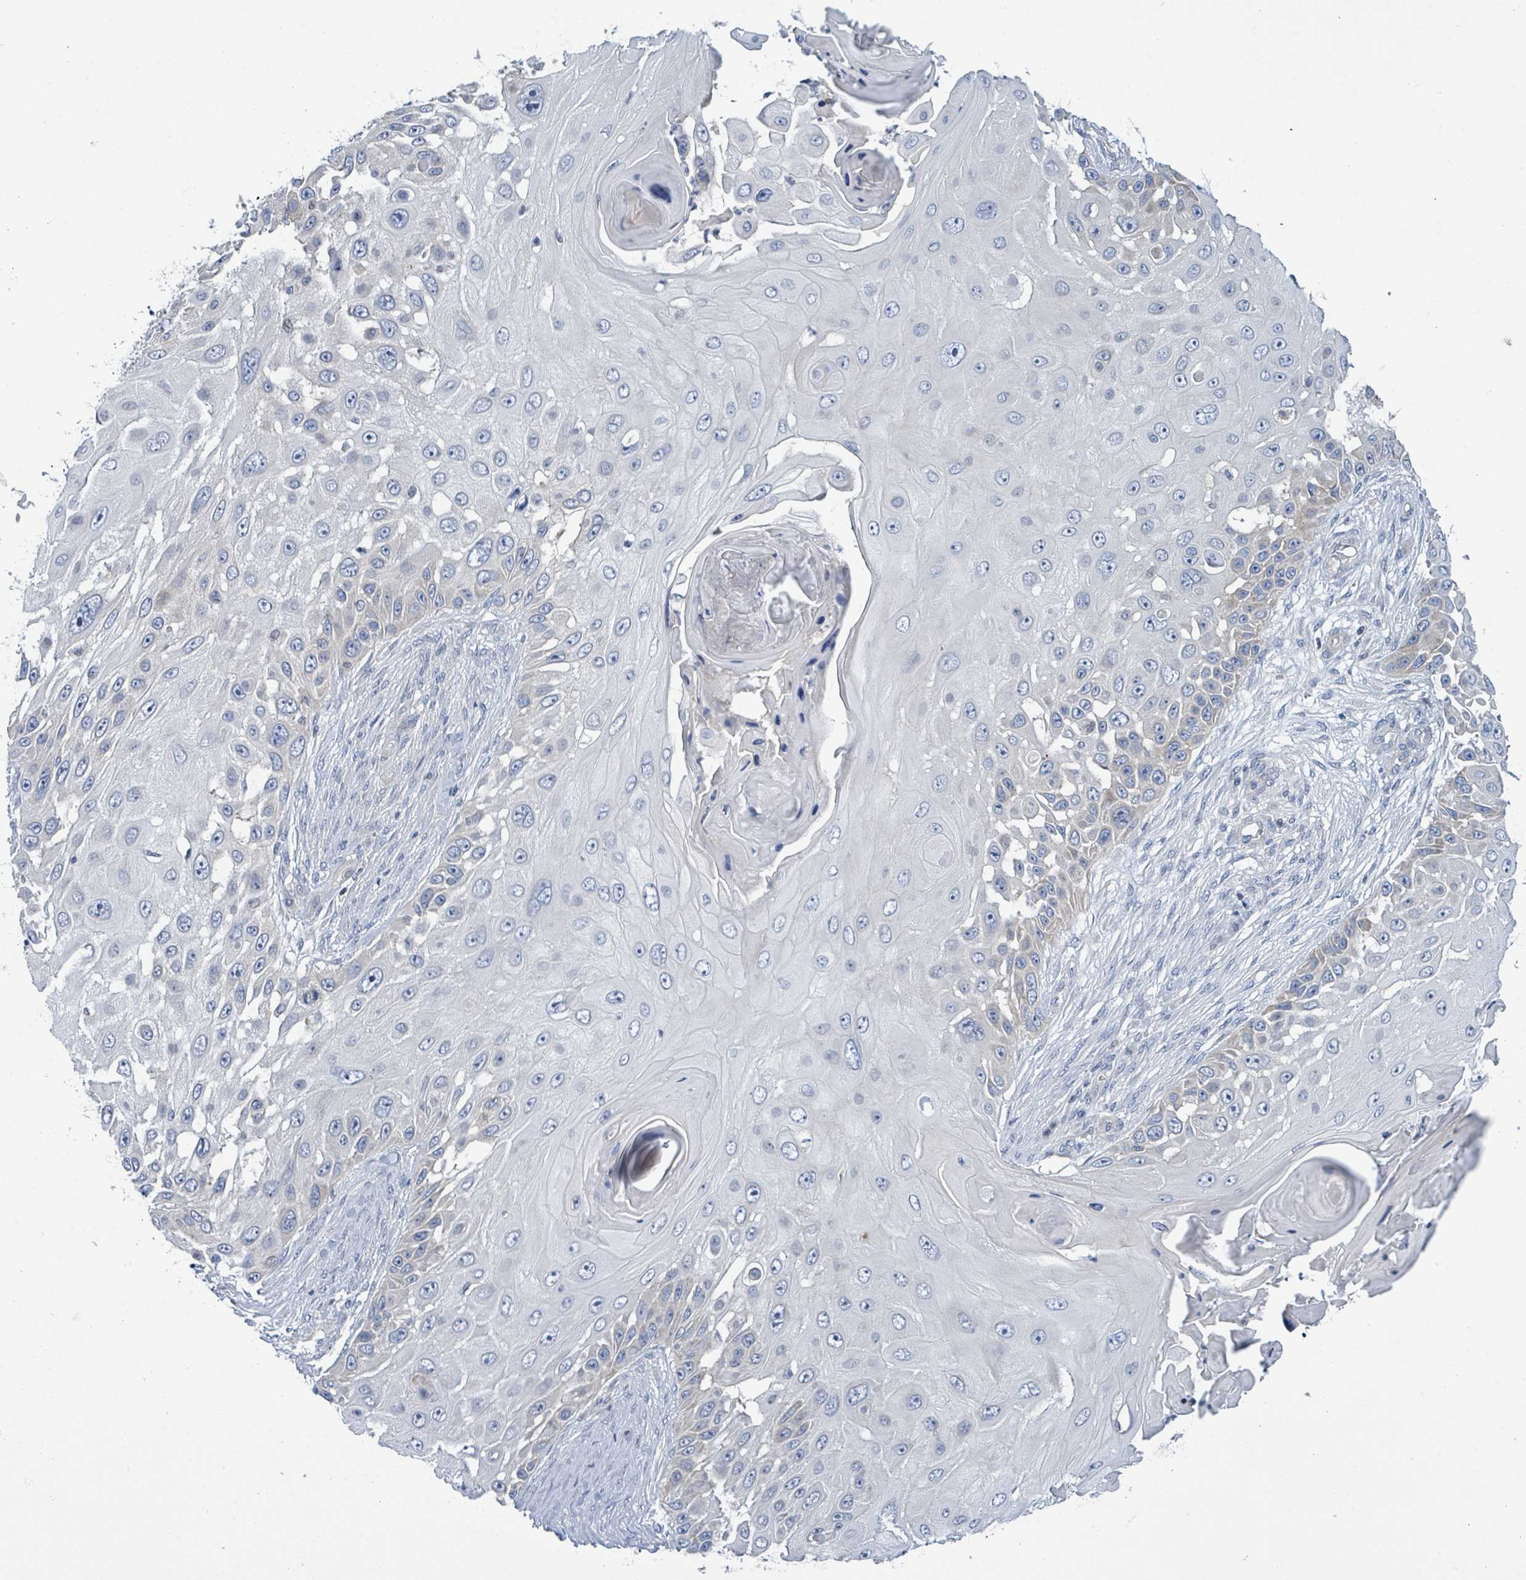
{"staining": {"intensity": "negative", "quantity": "none", "location": "none"}, "tissue": "skin cancer", "cell_type": "Tumor cells", "image_type": "cancer", "snomed": [{"axis": "morphology", "description": "Squamous cell carcinoma, NOS"}, {"axis": "topography", "description": "Skin"}], "caption": "IHC histopathology image of neoplastic tissue: human skin squamous cell carcinoma stained with DAB (3,3'-diaminobenzidine) shows no significant protein expression in tumor cells. (DAB immunohistochemistry with hematoxylin counter stain).", "gene": "DGKZ", "patient": {"sex": "female", "age": 44}}